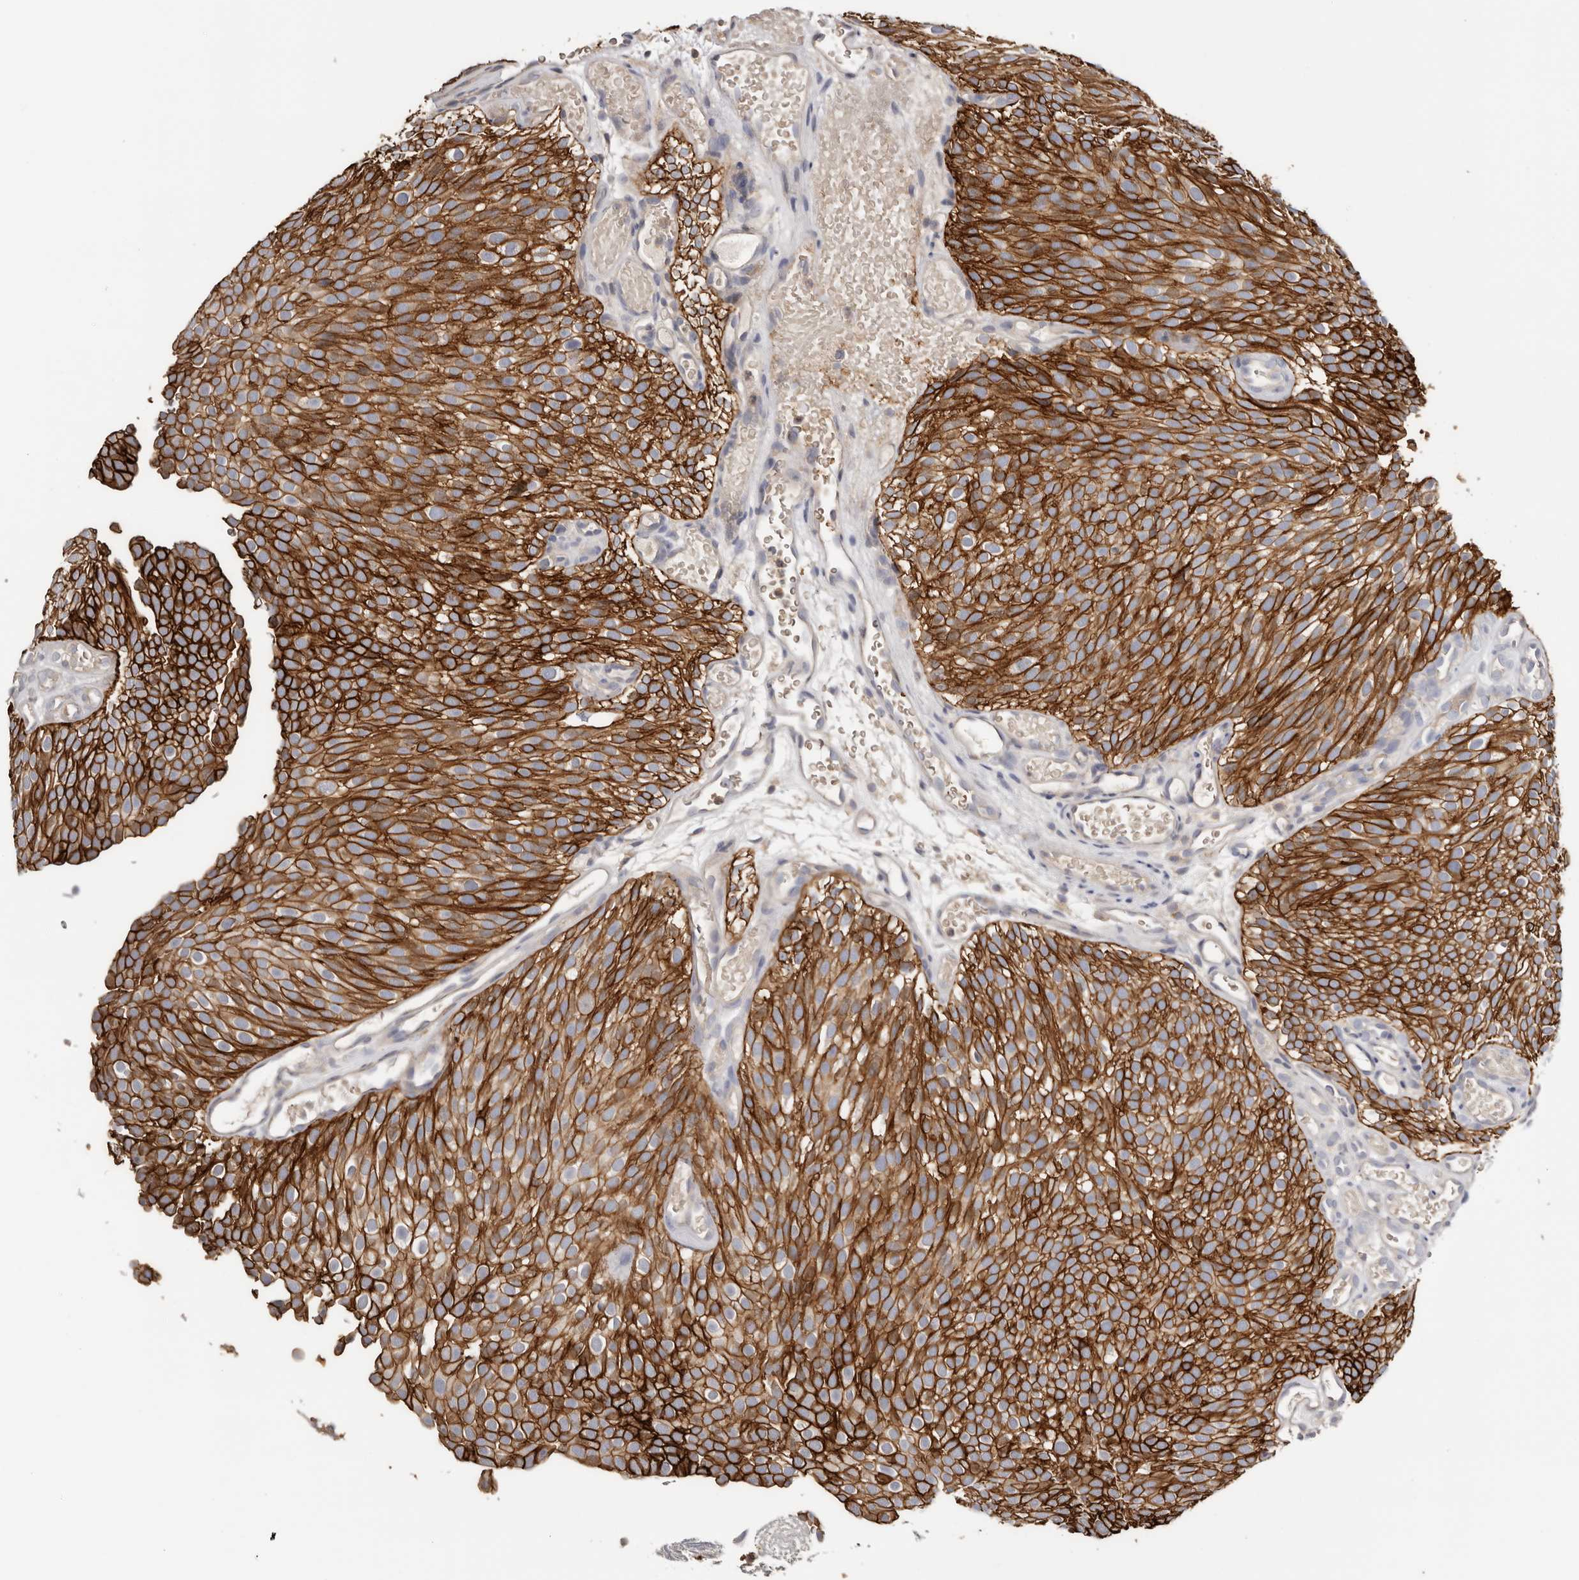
{"staining": {"intensity": "strong", "quantity": ">75%", "location": "cytoplasmic/membranous"}, "tissue": "urothelial cancer", "cell_type": "Tumor cells", "image_type": "cancer", "snomed": [{"axis": "morphology", "description": "Urothelial carcinoma, Low grade"}, {"axis": "topography", "description": "Urinary bladder"}], "caption": "Urothelial carcinoma (low-grade) stained with IHC exhibits strong cytoplasmic/membranous staining in approximately >75% of tumor cells.", "gene": "S100A14", "patient": {"sex": "male", "age": 78}}